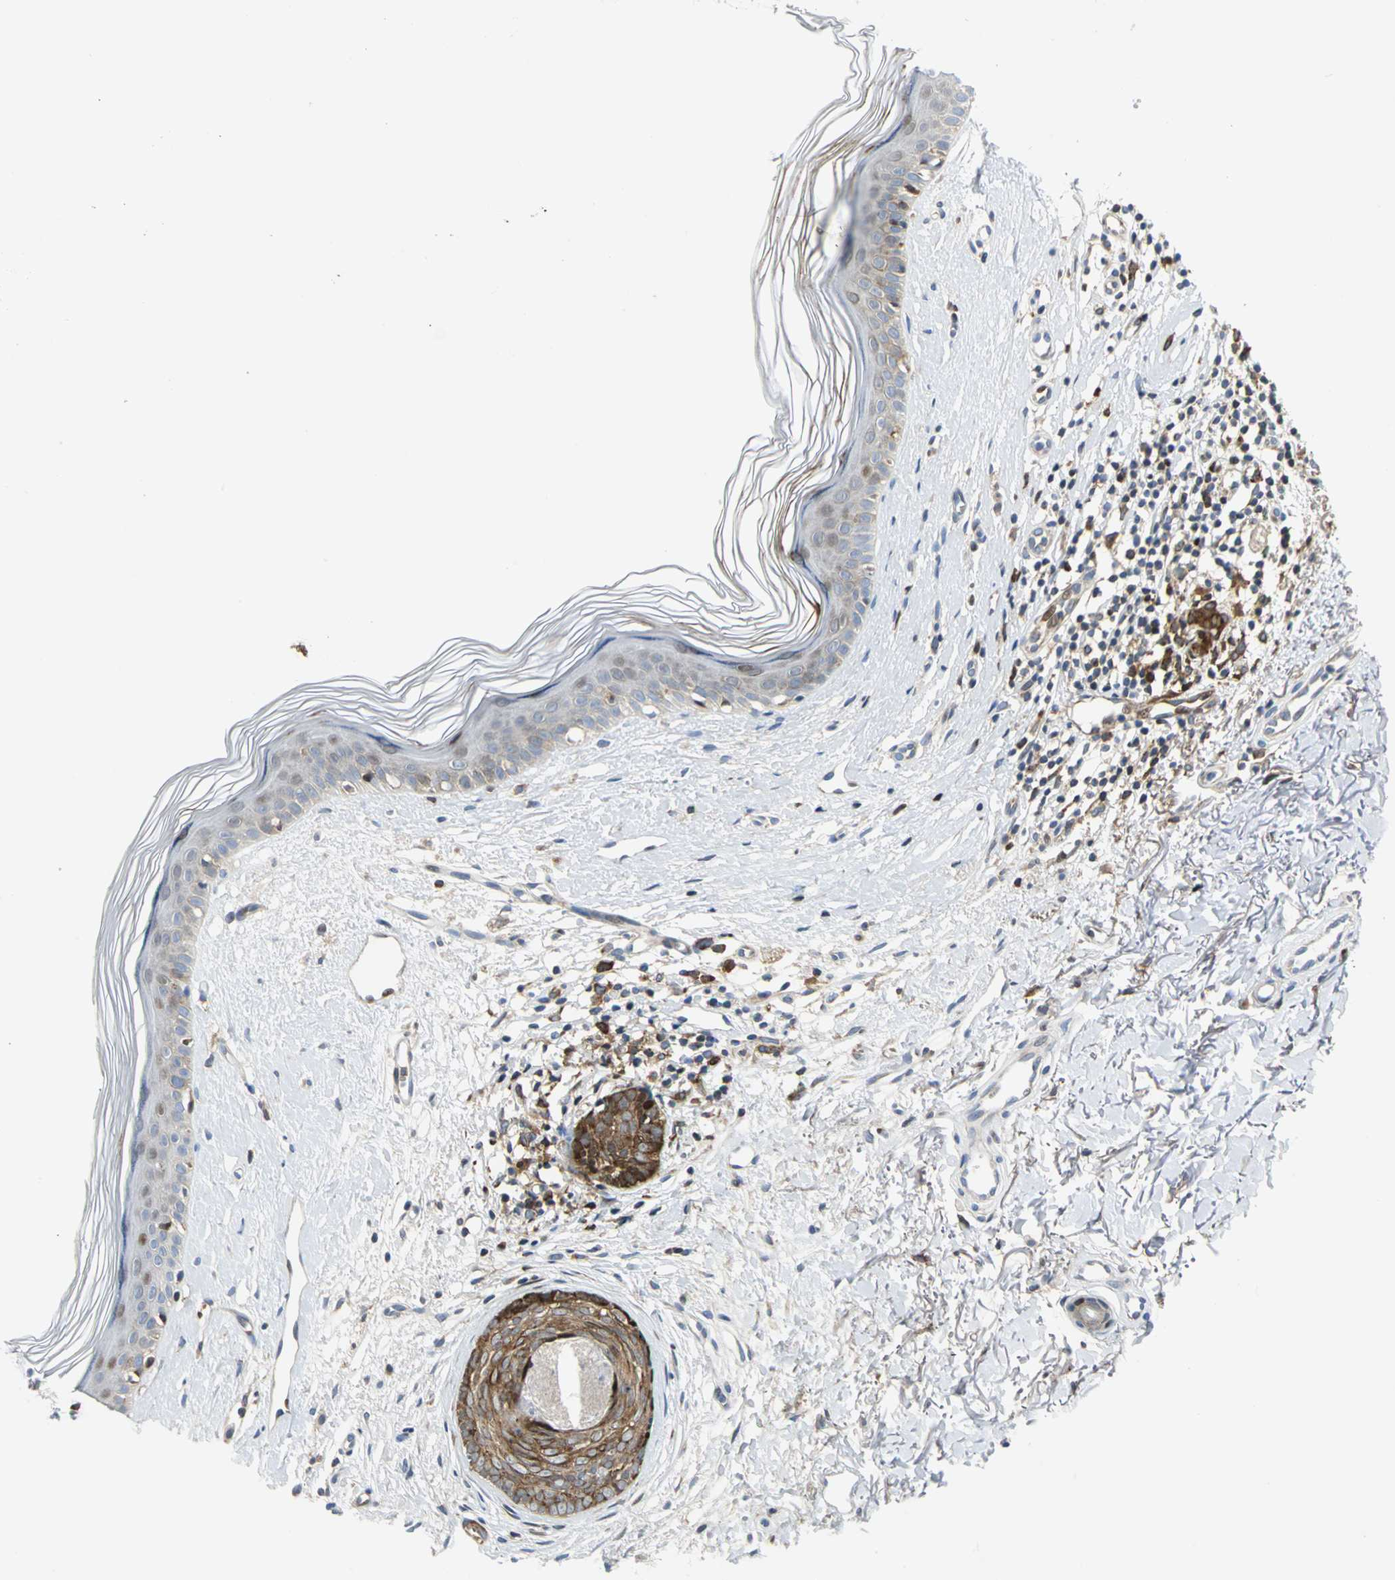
{"staining": {"intensity": "strong", "quantity": ">75%", "location": "cytoplasmic/membranous"}, "tissue": "skin cancer", "cell_type": "Tumor cells", "image_type": "cancer", "snomed": [{"axis": "morphology", "description": "Normal tissue, NOS"}, {"axis": "morphology", "description": "Basal cell carcinoma"}, {"axis": "topography", "description": "Skin"}], "caption": "A photomicrograph of skin cancer stained for a protein displays strong cytoplasmic/membranous brown staining in tumor cells. Nuclei are stained in blue.", "gene": "YBX1", "patient": {"sex": "female", "age": 61}}